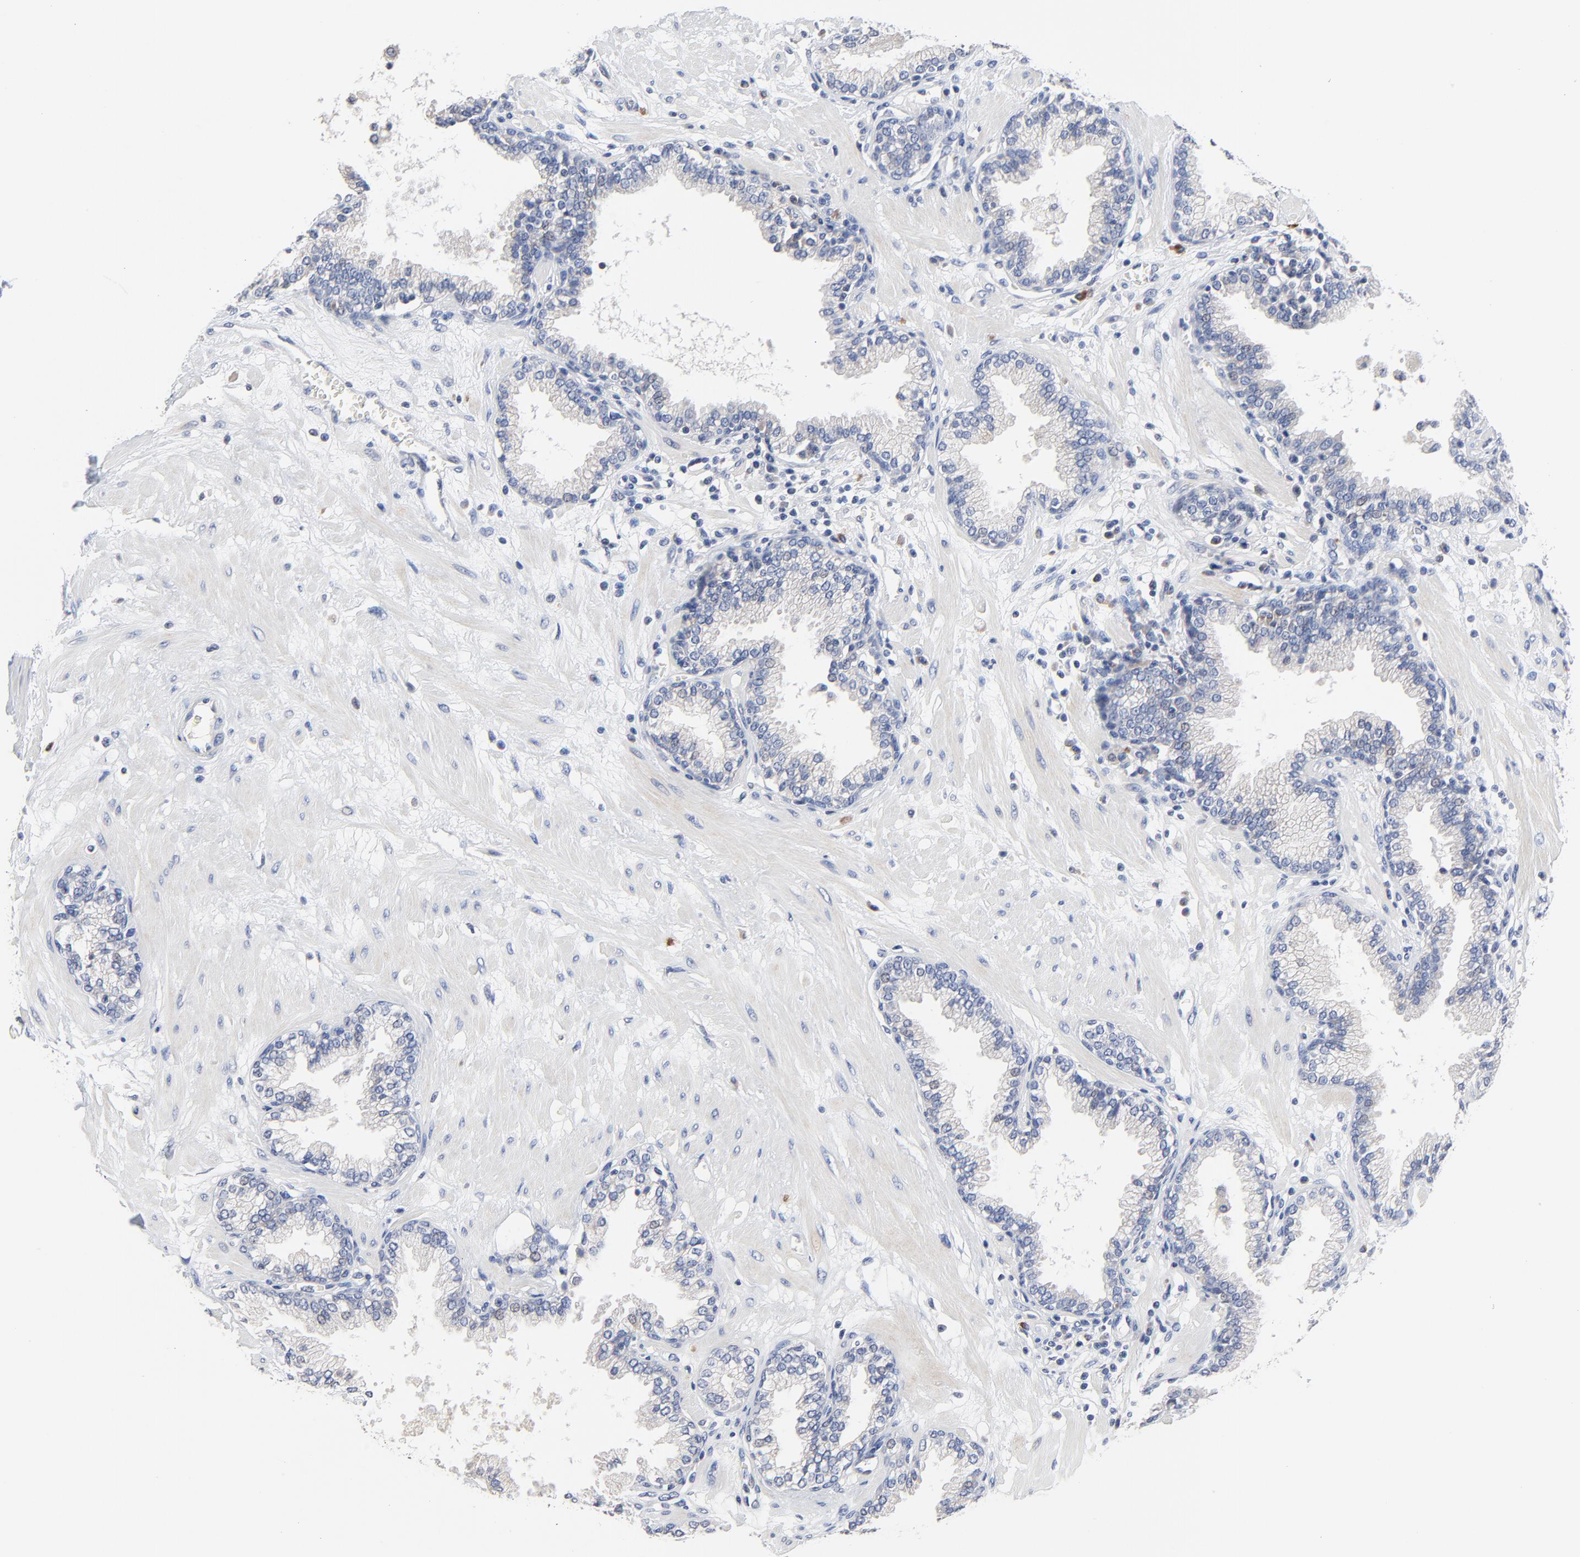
{"staining": {"intensity": "negative", "quantity": "none", "location": "none"}, "tissue": "prostate", "cell_type": "Glandular cells", "image_type": "normal", "snomed": [{"axis": "morphology", "description": "Normal tissue, NOS"}, {"axis": "topography", "description": "Prostate"}], "caption": "Prostate stained for a protein using immunohistochemistry (IHC) shows no expression glandular cells.", "gene": "FBXL5", "patient": {"sex": "male", "age": 64}}